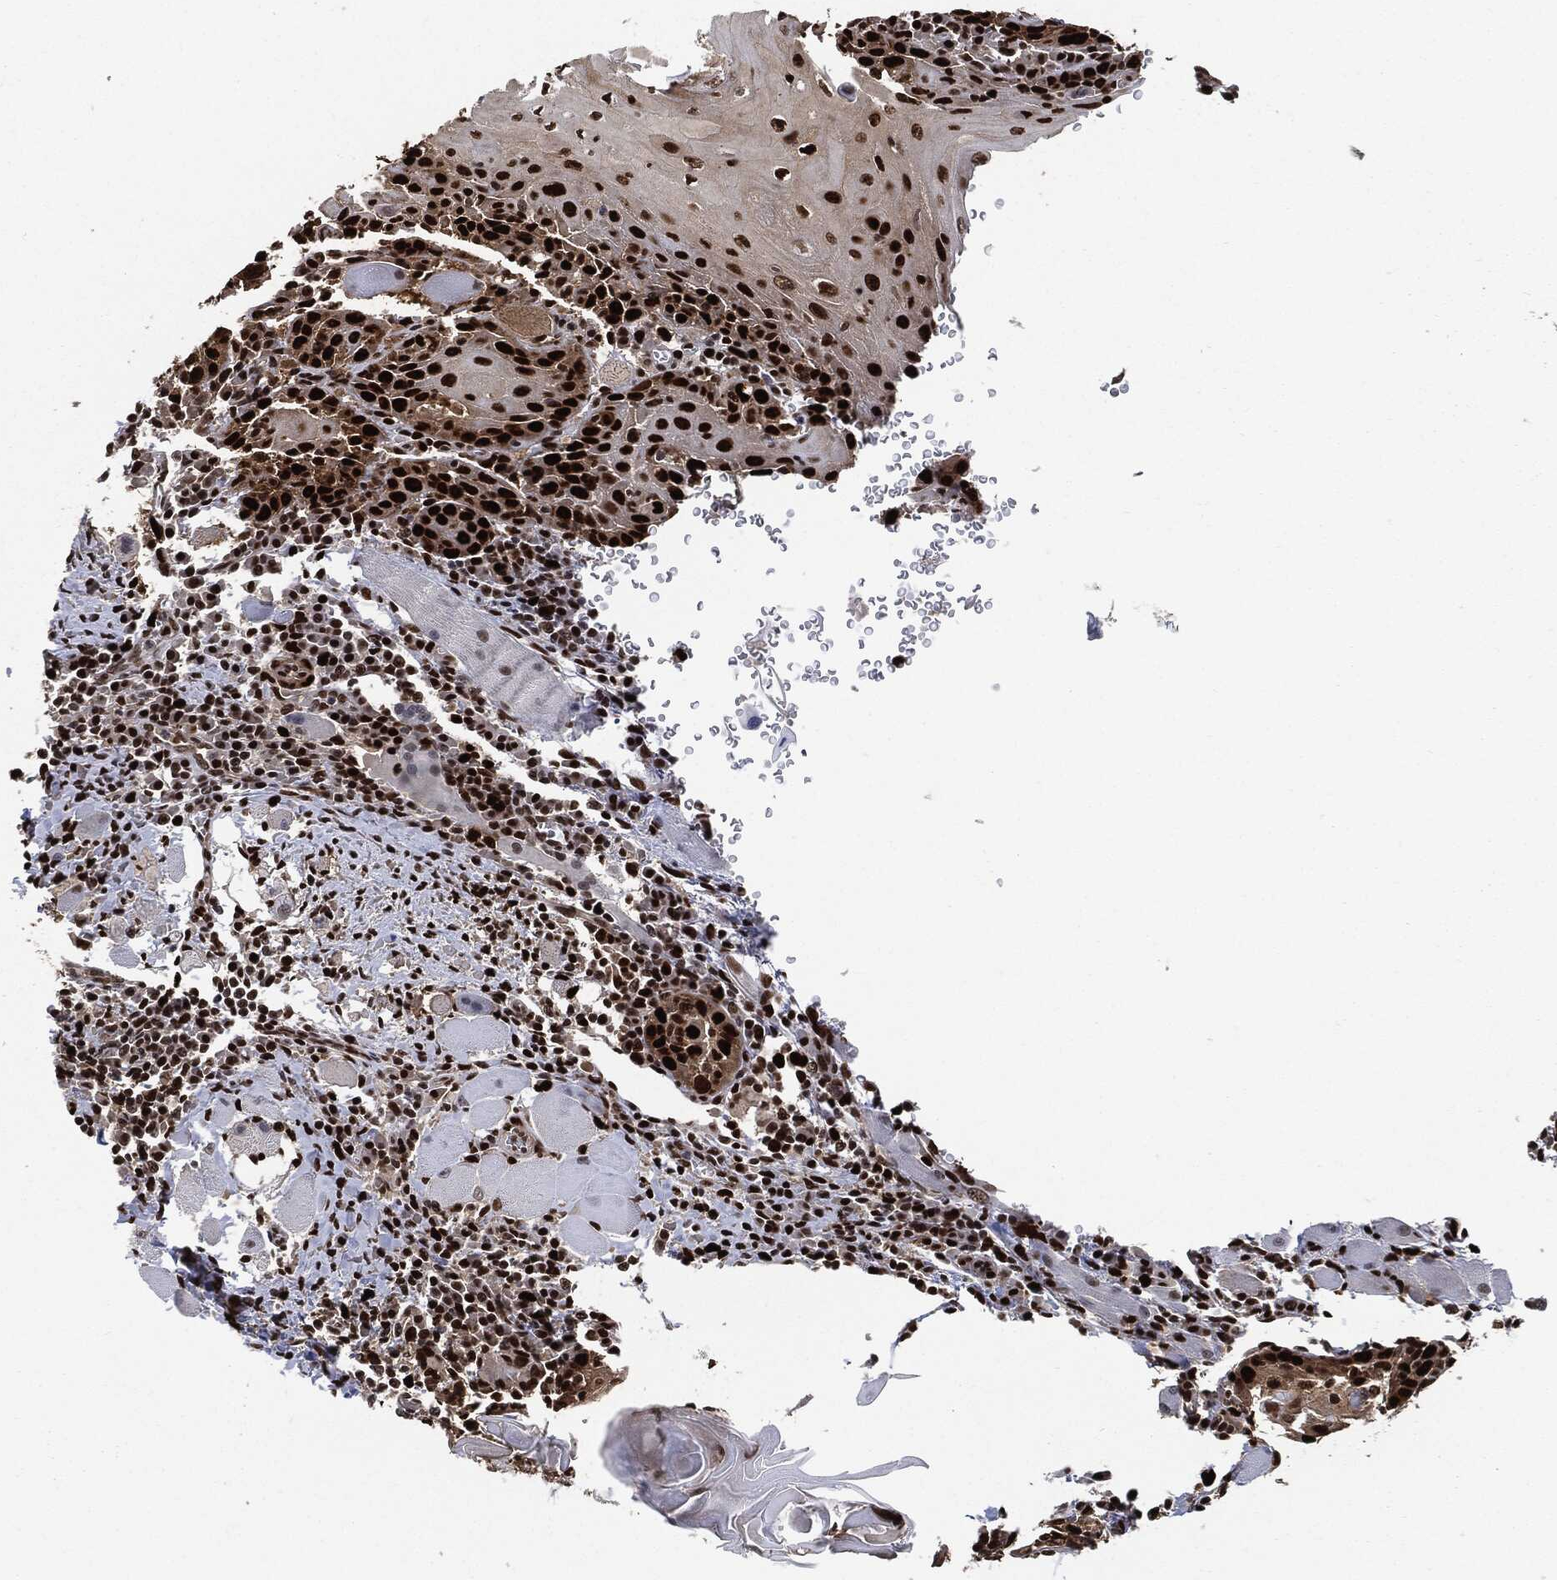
{"staining": {"intensity": "strong", "quantity": ">75%", "location": "nuclear"}, "tissue": "head and neck cancer", "cell_type": "Tumor cells", "image_type": "cancer", "snomed": [{"axis": "morphology", "description": "Normal tissue, NOS"}, {"axis": "morphology", "description": "Squamous cell carcinoma, NOS"}, {"axis": "topography", "description": "Oral tissue"}, {"axis": "topography", "description": "Head-Neck"}], "caption": "A high-resolution micrograph shows IHC staining of head and neck cancer (squamous cell carcinoma), which reveals strong nuclear staining in about >75% of tumor cells.", "gene": "PCNA", "patient": {"sex": "male", "age": 52}}